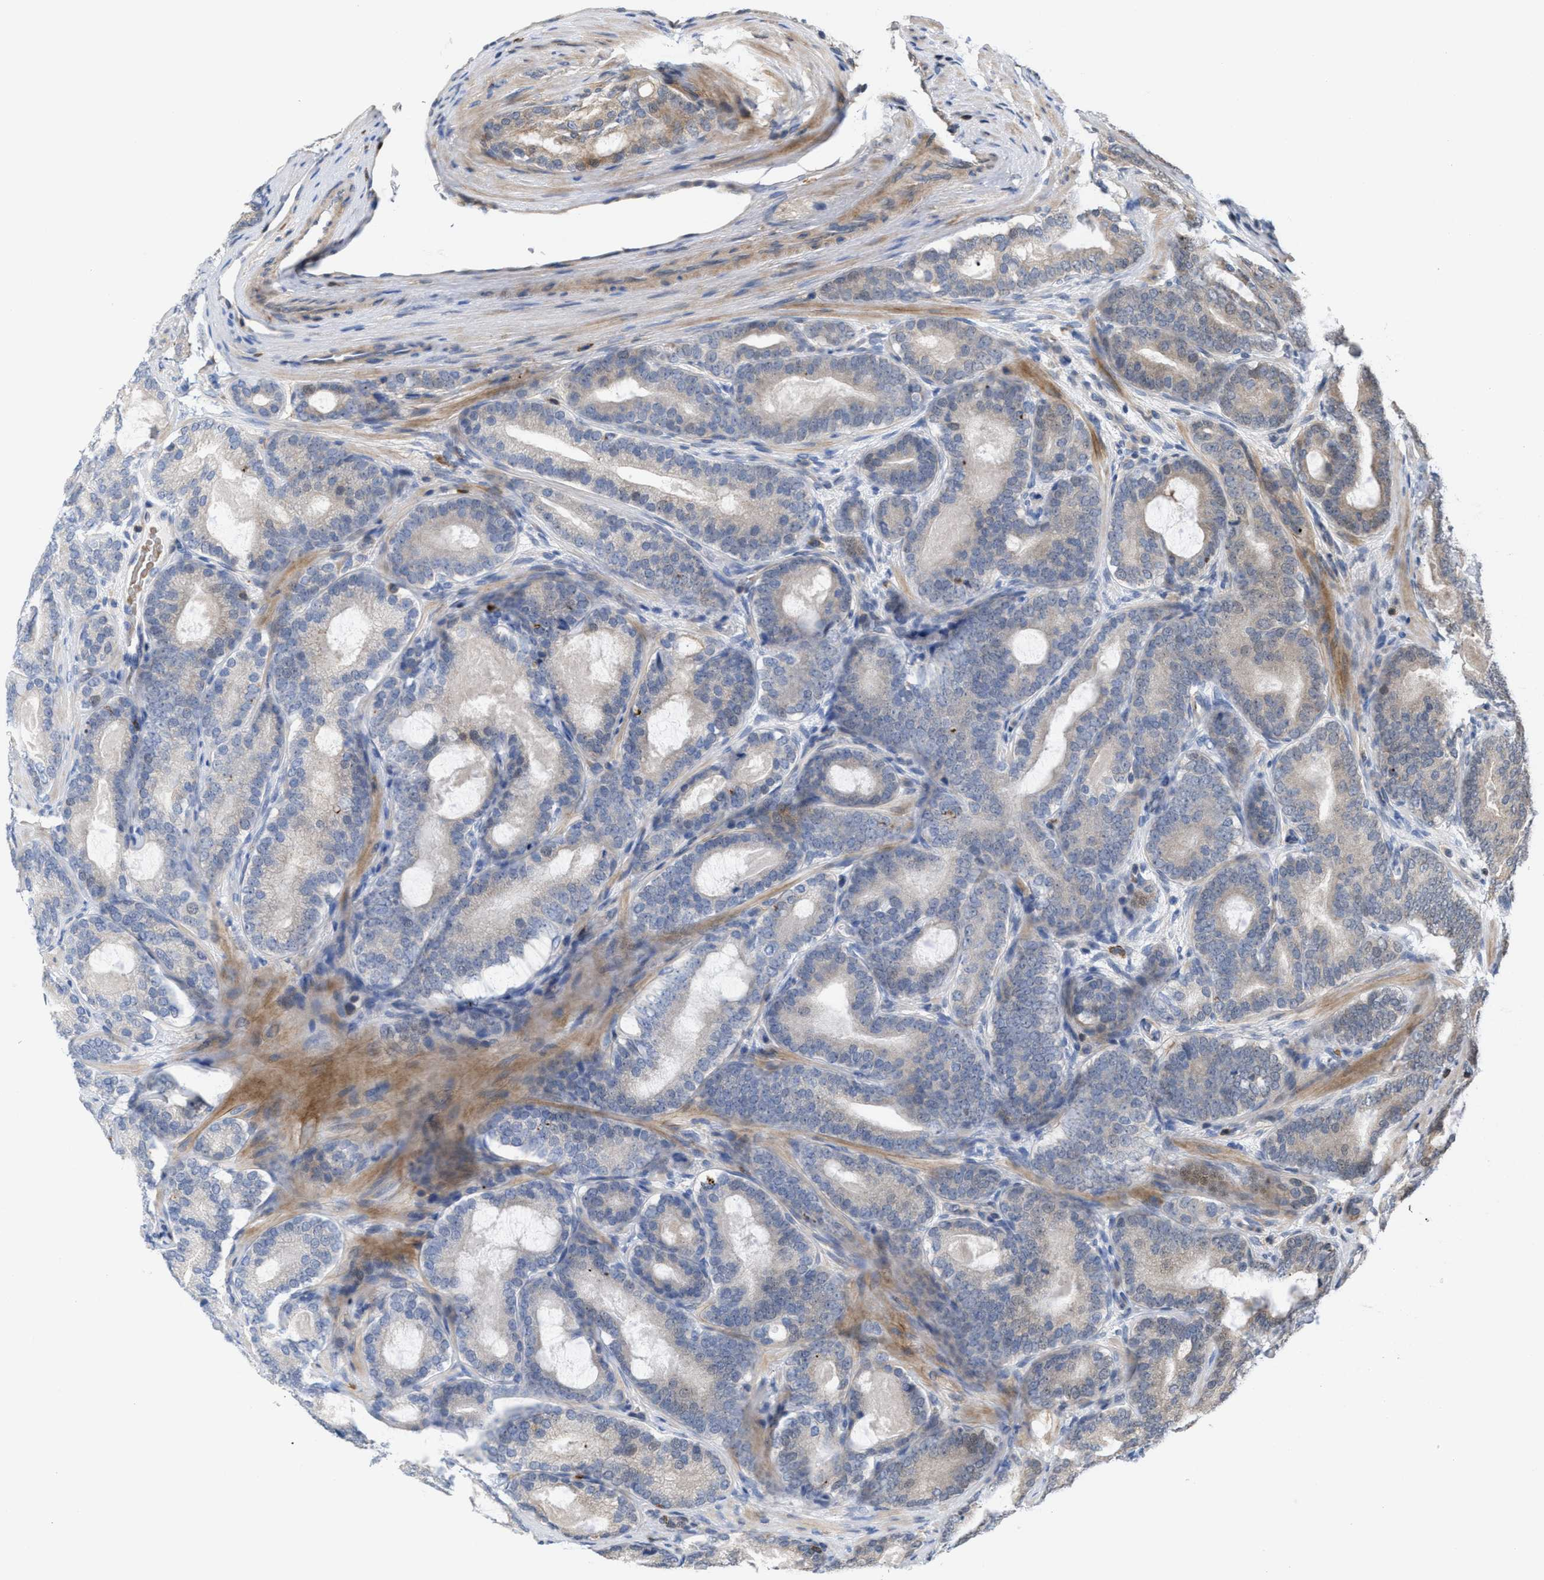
{"staining": {"intensity": "weak", "quantity": "<25%", "location": "cytoplasmic/membranous"}, "tissue": "prostate cancer", "cell_type": "Tumor cells", "image_type": "cancer", "snomed": [{"axis": "morphology", "description": "Adenocarcinoma, High grade"}, {"axis": "topography", "description": "Prostate"}], "caption": "Immunohistochemistry (IHC) histopathology image of prostate high-grade adenocarcinoma stained for a protein (brown), which shows no expression in tumor cells.", "gene": "PTPRE", "patient": {"sex": "male", "age": 60}}